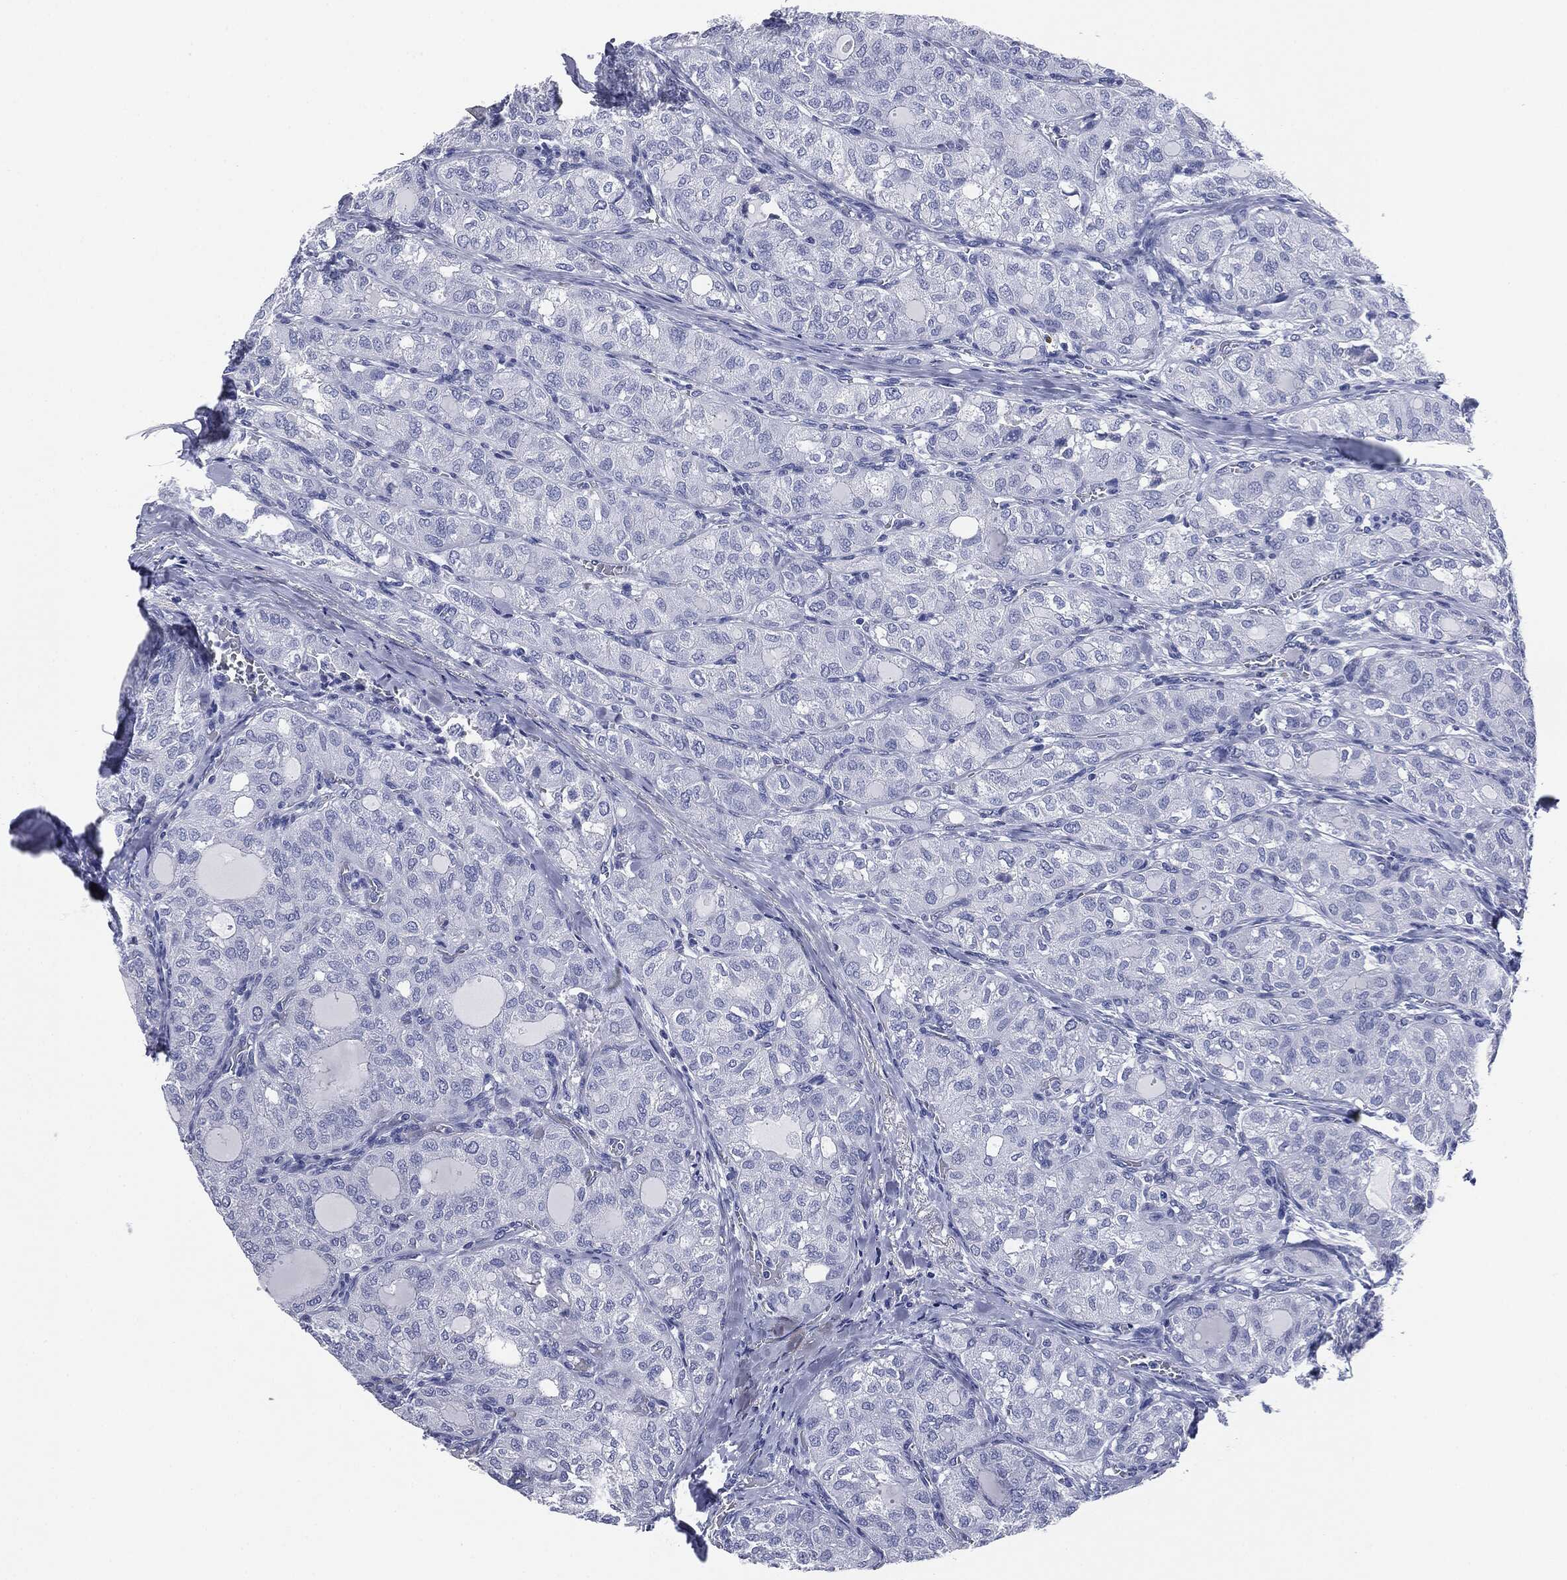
{"staining": {"intensity": "negative", "quantity": "none", "location": "none"}, "tissue": "thyroid cancer", "cell_type": "Tumor cells", "image_type": "cancer", "snomed": [{"axis": "morphology", "description": "Follicular adenoma carcinoma, NOS"}, {"axis": "topography", "description": "Thyroid gland"}], "caption": "Immunohistochemistry histopathology image of neoplastic tissue: human thyroid follicular adenoma carcinoma stained with DAB (3,3'-diaminobenzidine) reveals no significant protein staining in tumor cells. Brightfield microscopy of immunohistochemistry (IHC) stained with DAB (3,3'-diaminobenzidine) (brown) and hematoxylin (blue), captured at high magnification.", "gene": "ATP2A1", "patient": {"sex": "male", "age": 75}}